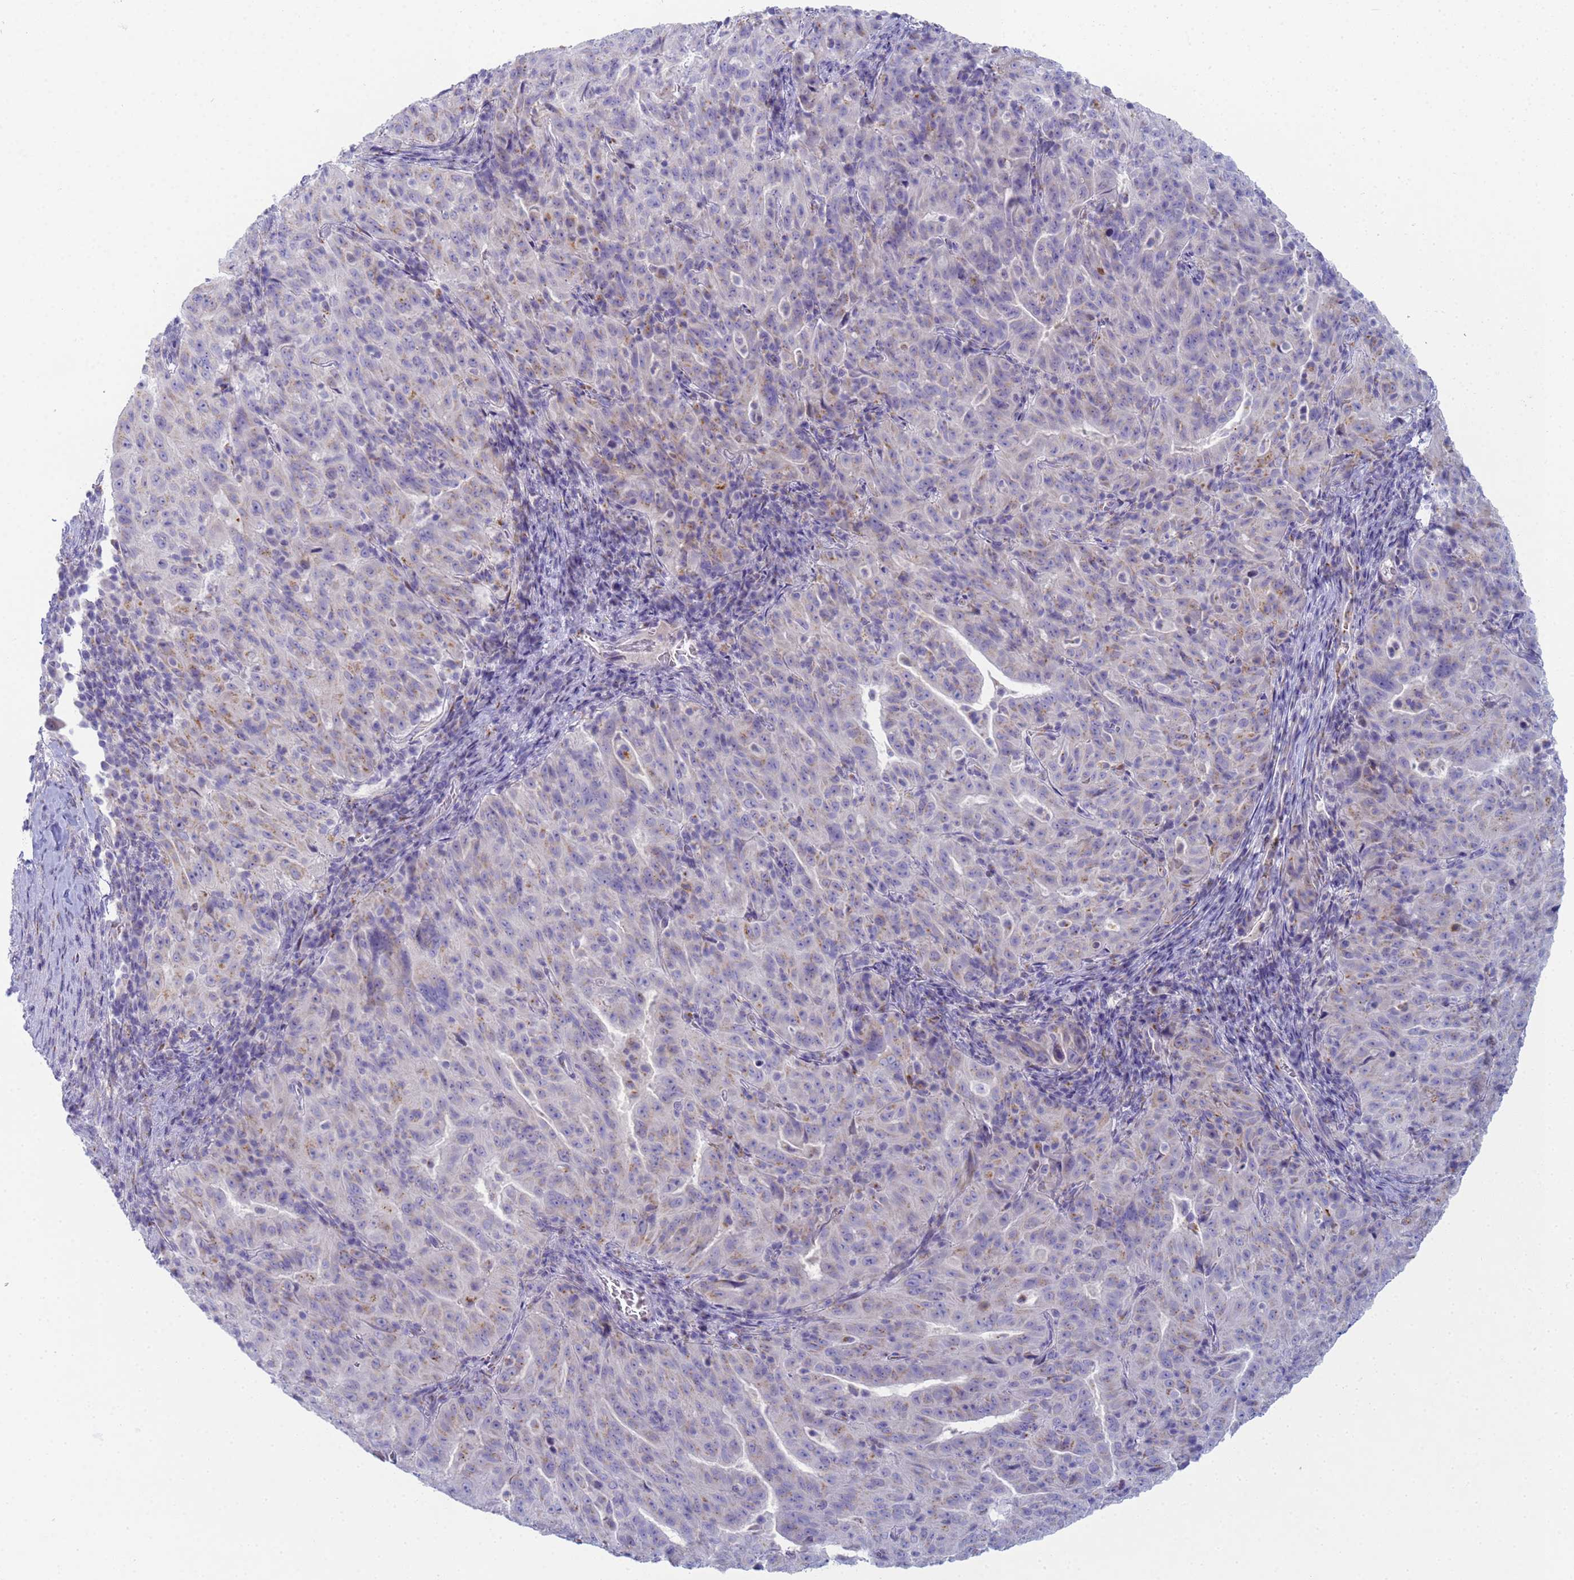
{"staining": {"intensity": "weak", "quantity": "<25%", "location": "cytoplasmic/membranous"}, "tissue": "pancreatic cancer", "cell_type": "Tumor cells", "image_type": "cancer", "snomed": [{"axis": "morphology", "description": "Adenocarcinoma, NOS"}, {"axis": "topography", "description": "Pancreas"}], "caption": "An immunohistochemistry photomicrograph of pancreatic cancer (adenocarcinoma) is shown. There is no staining in tumor cells of pancreatic cancer (adenocarcinoma).", "gene": "CR1", "patient": {"sex": "male", "age": 63}}